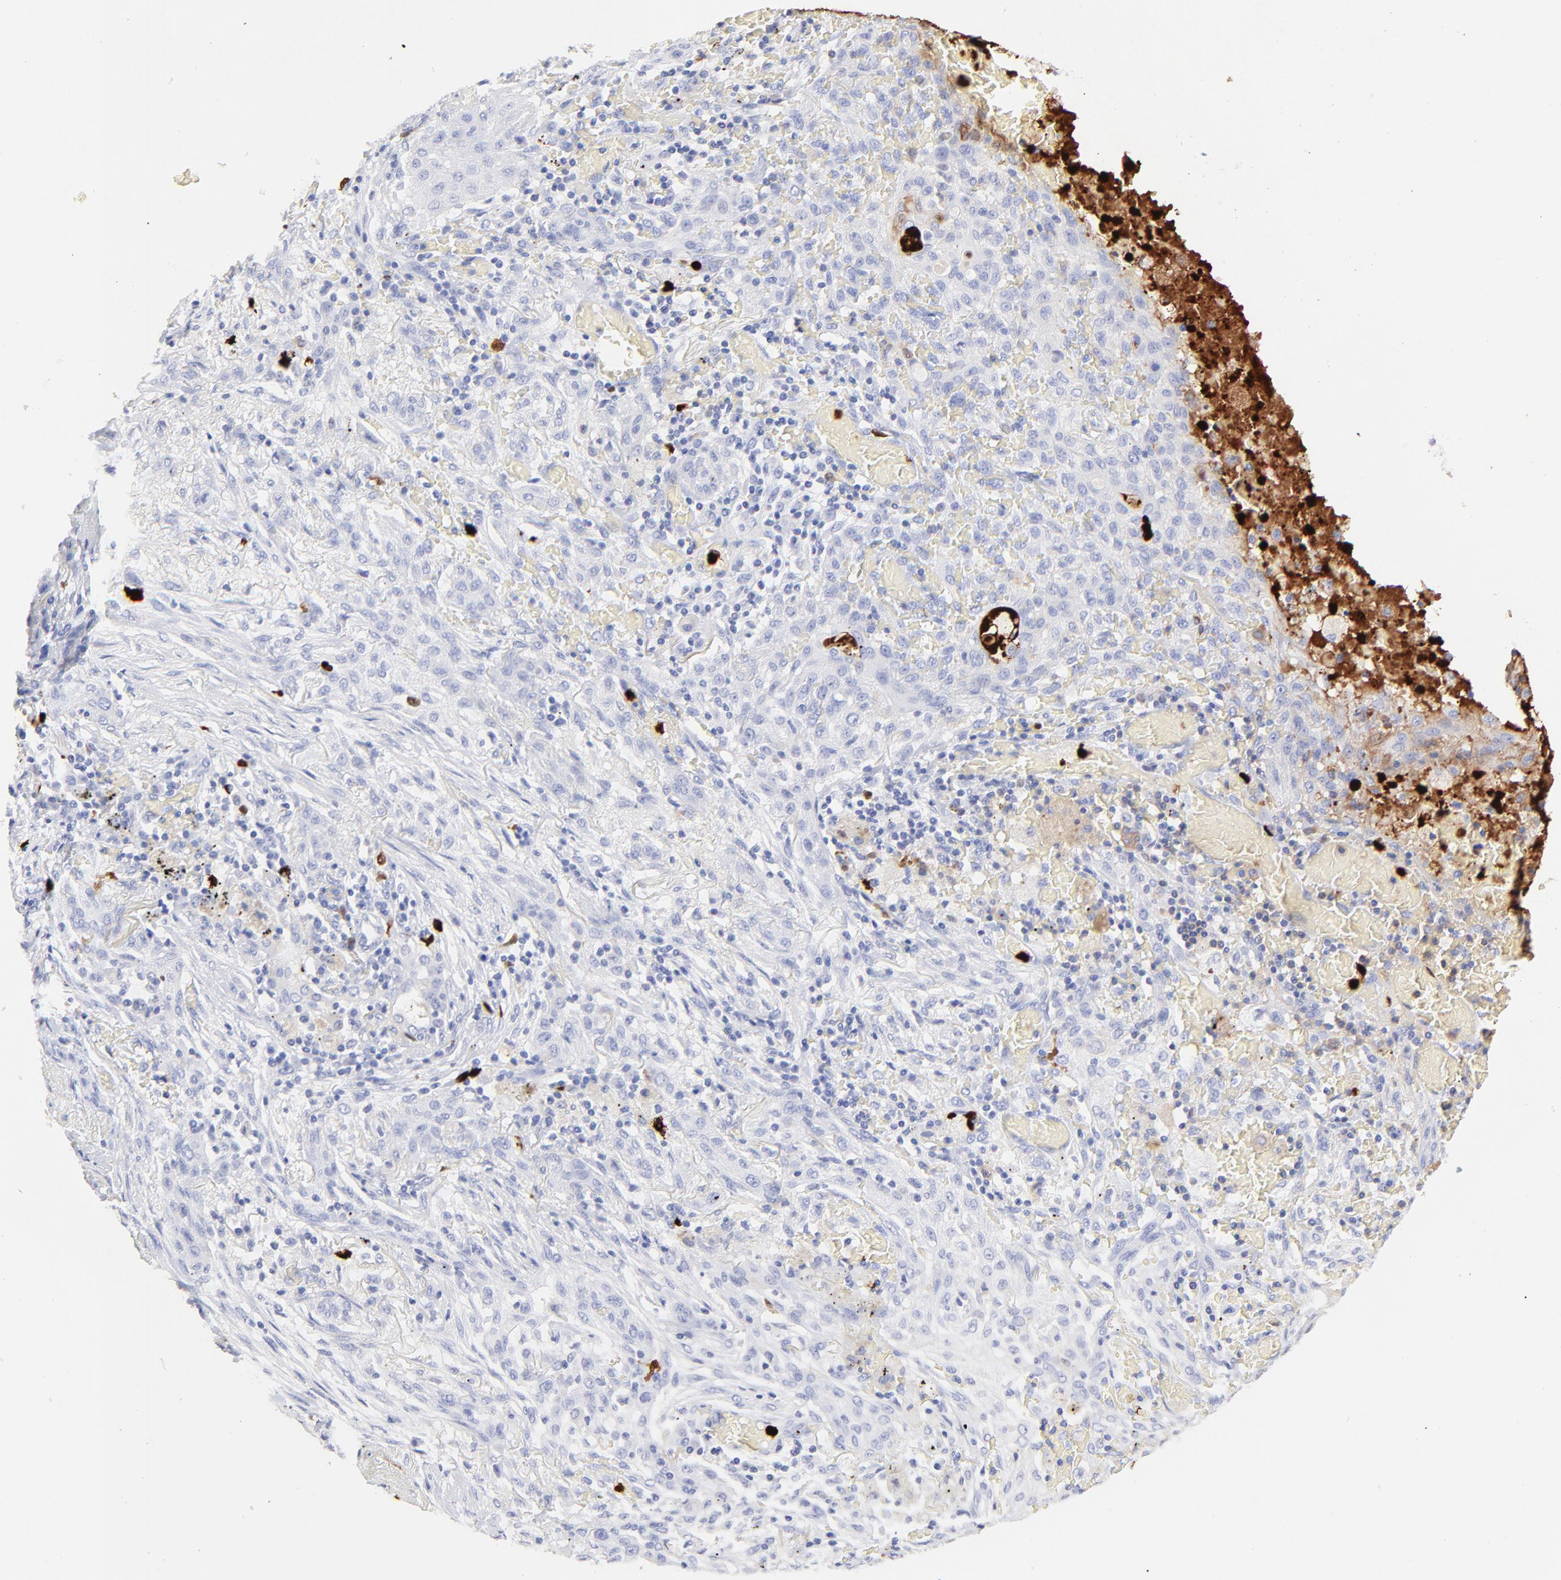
{"staining": {"intensity": "negative", "quantity": "none", "location": "none"}, "tissue": "lung cancer", "cell_type": "Tumor cells", "image_type": "cancer", "snomed": [{"axis": "morphology", "description": "Squamous cell carcinoma, NOS"}, {"axis": "topography", "description": "Lung"}], "caption": "This is a micrograph of IHC staining of lung squamous cell carcinoma, which shows no expression in tumor cells.", "gene": "S100A12", "patient": {"sex": "female", "age": 47}}